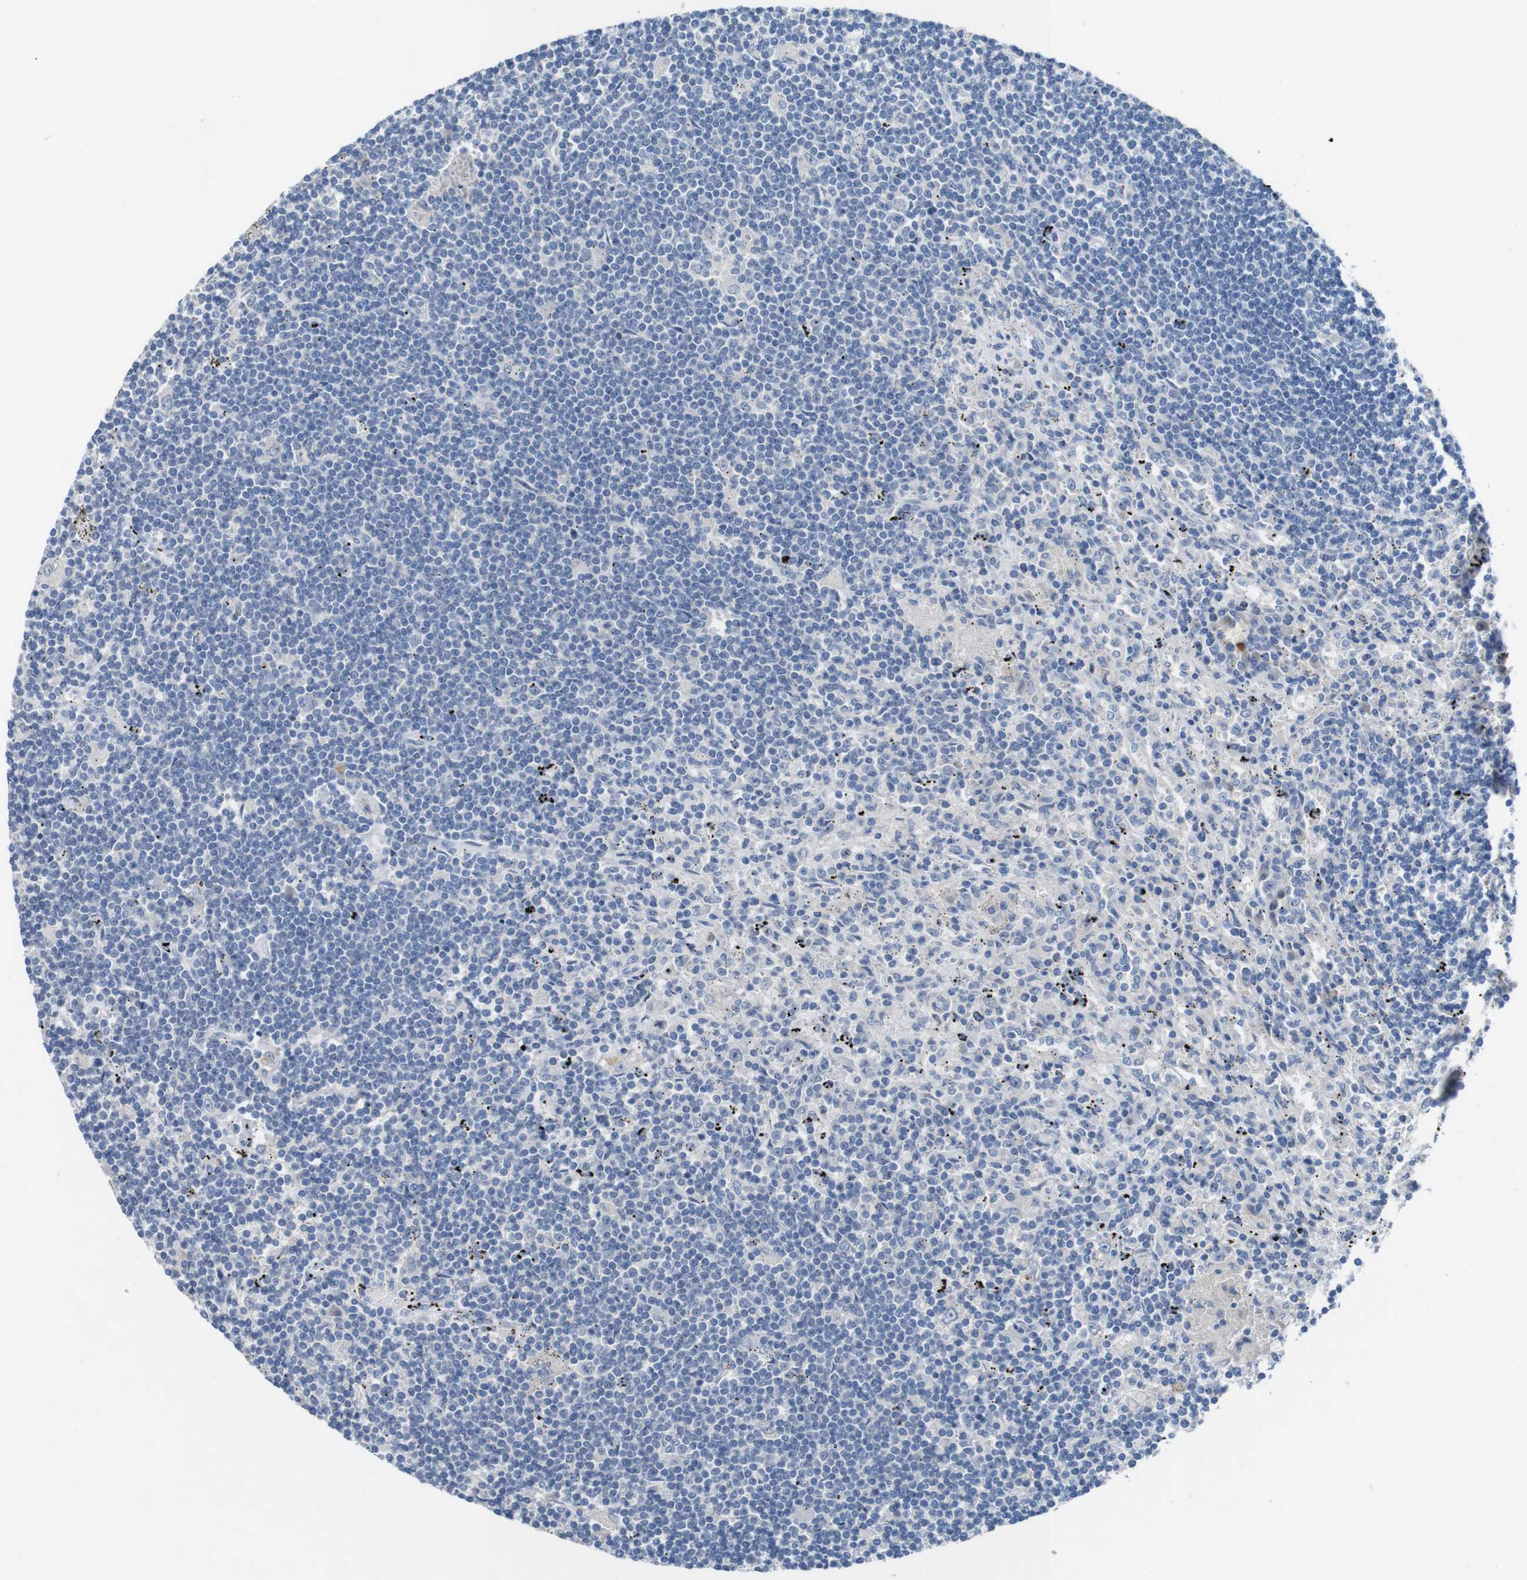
{"staining": {"intensity": "negative", "quantity": "none", "location": "none"}, "tissue": "lymphoma", "cell_type": "Tumor cells", "image_type": "cancer", "snomed": [{"axis": "morphology", "description": "Malignant lymphoma, non-Hodgkin's type, Low grade"}, {"axis": "topography", "description": "Spleen"}], "caption": "High magnification brightfield microscopy of lymphoma stained with DAB (3,3'-diaminobenzidine) (brown) and counterstained with hematoxylin (blue): tumor cells show no significant expression.", "gene": "SLC2A8", "patient": {"sex": "male", "age": 76}}